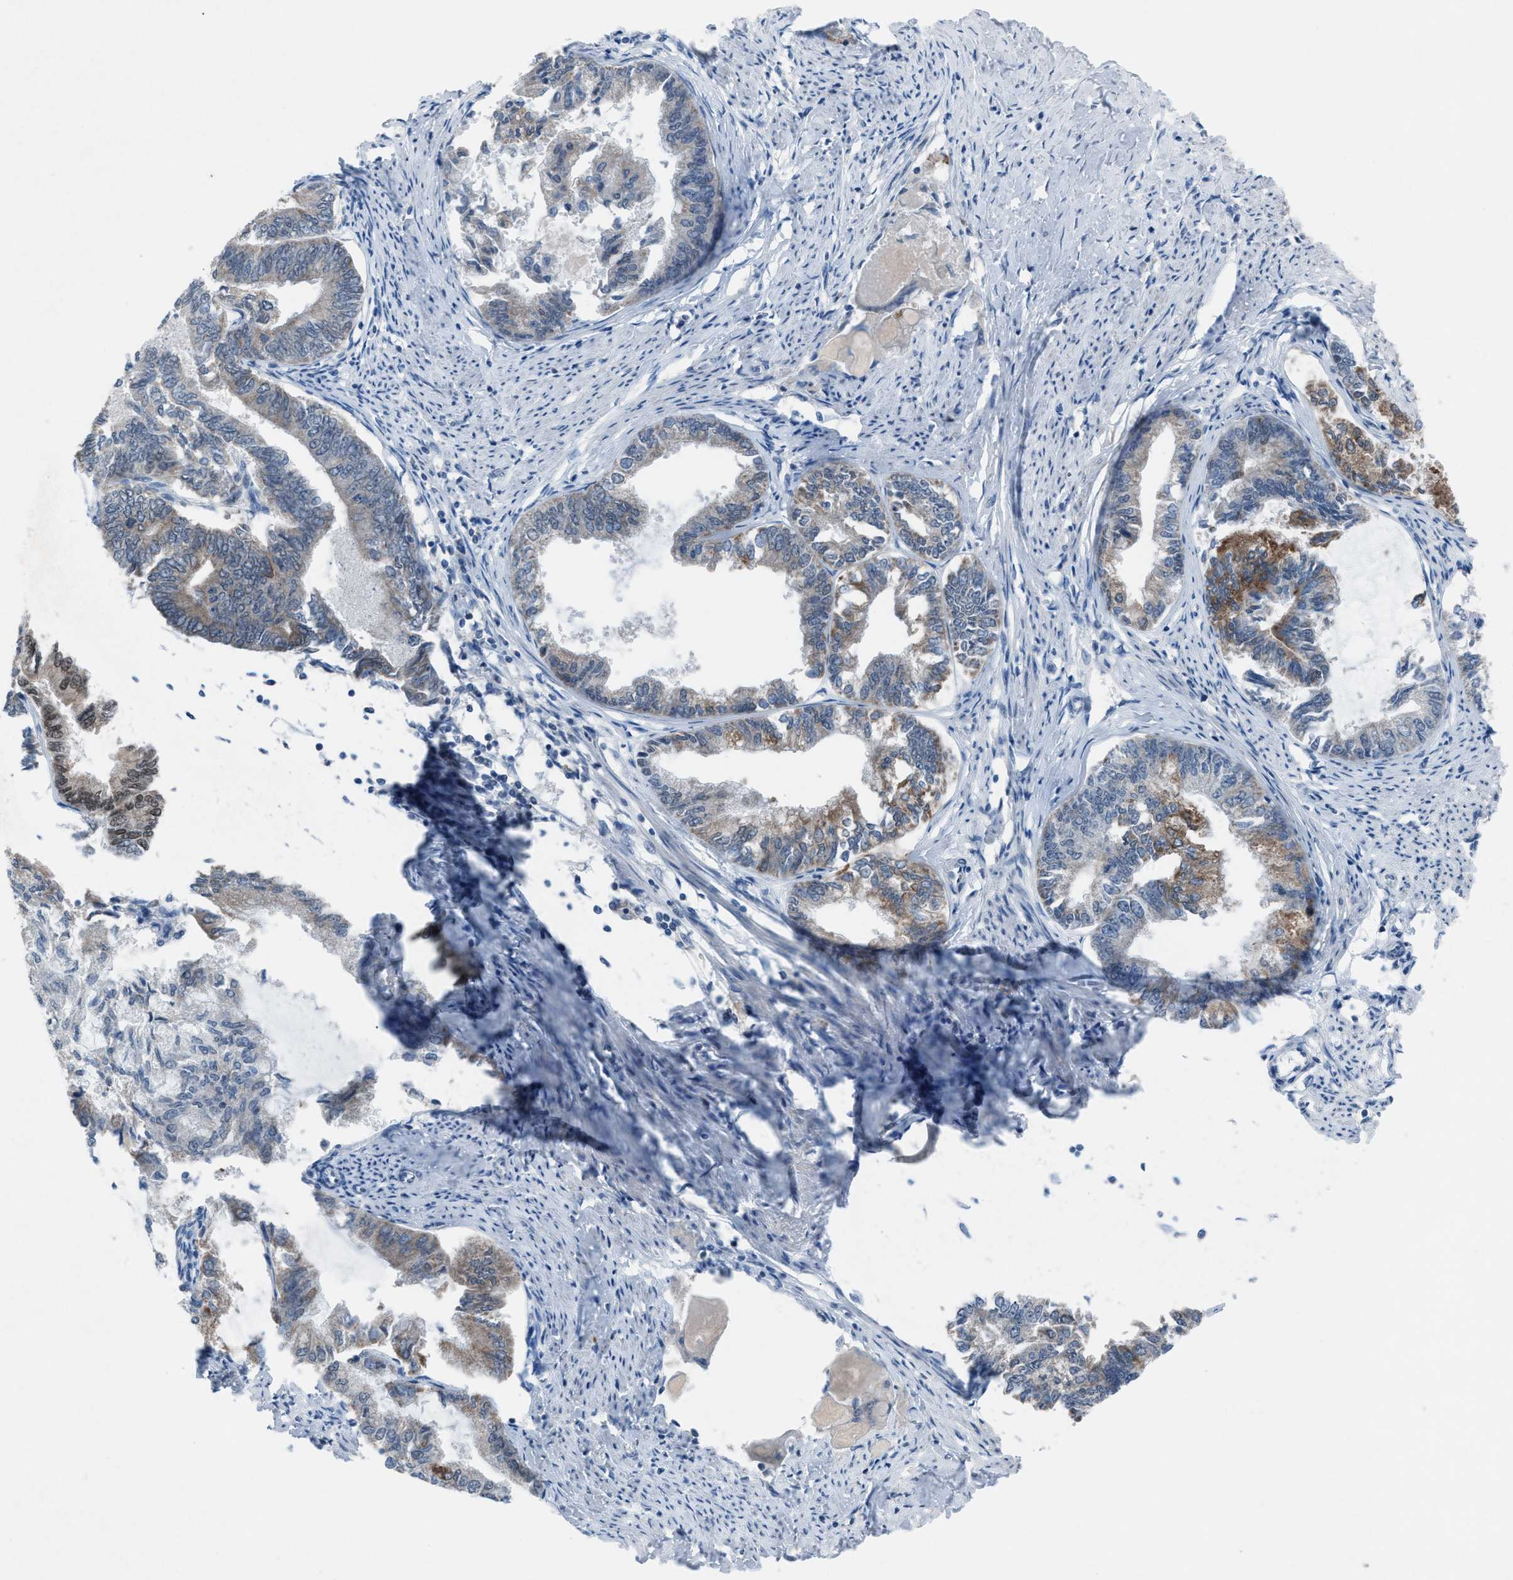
{"staining": {"intensity": "moderate", "quantity": "<25%", "location": "cytoplasmic/membranous"}, "tissue": "endometrial cancer", "cell_type": "Tumor cells", "image_type": "cancer", "snomed": [{"axis": "morphology", "description": "Adenocarcinoma, NOS"}, {"axis": "topography", "description": "Endometrium"}], "caption": "Immunohistochemical staining of human endometrial adenocarcinoma demonstrates low levels of moderate cytoplasmic/membranous expression in approximately <25% of tumor cells. (IHC, brightfield microscopy, high magnification).", "gene": "ANAPC11", "patient": {"sex": "female", "age": 86}}